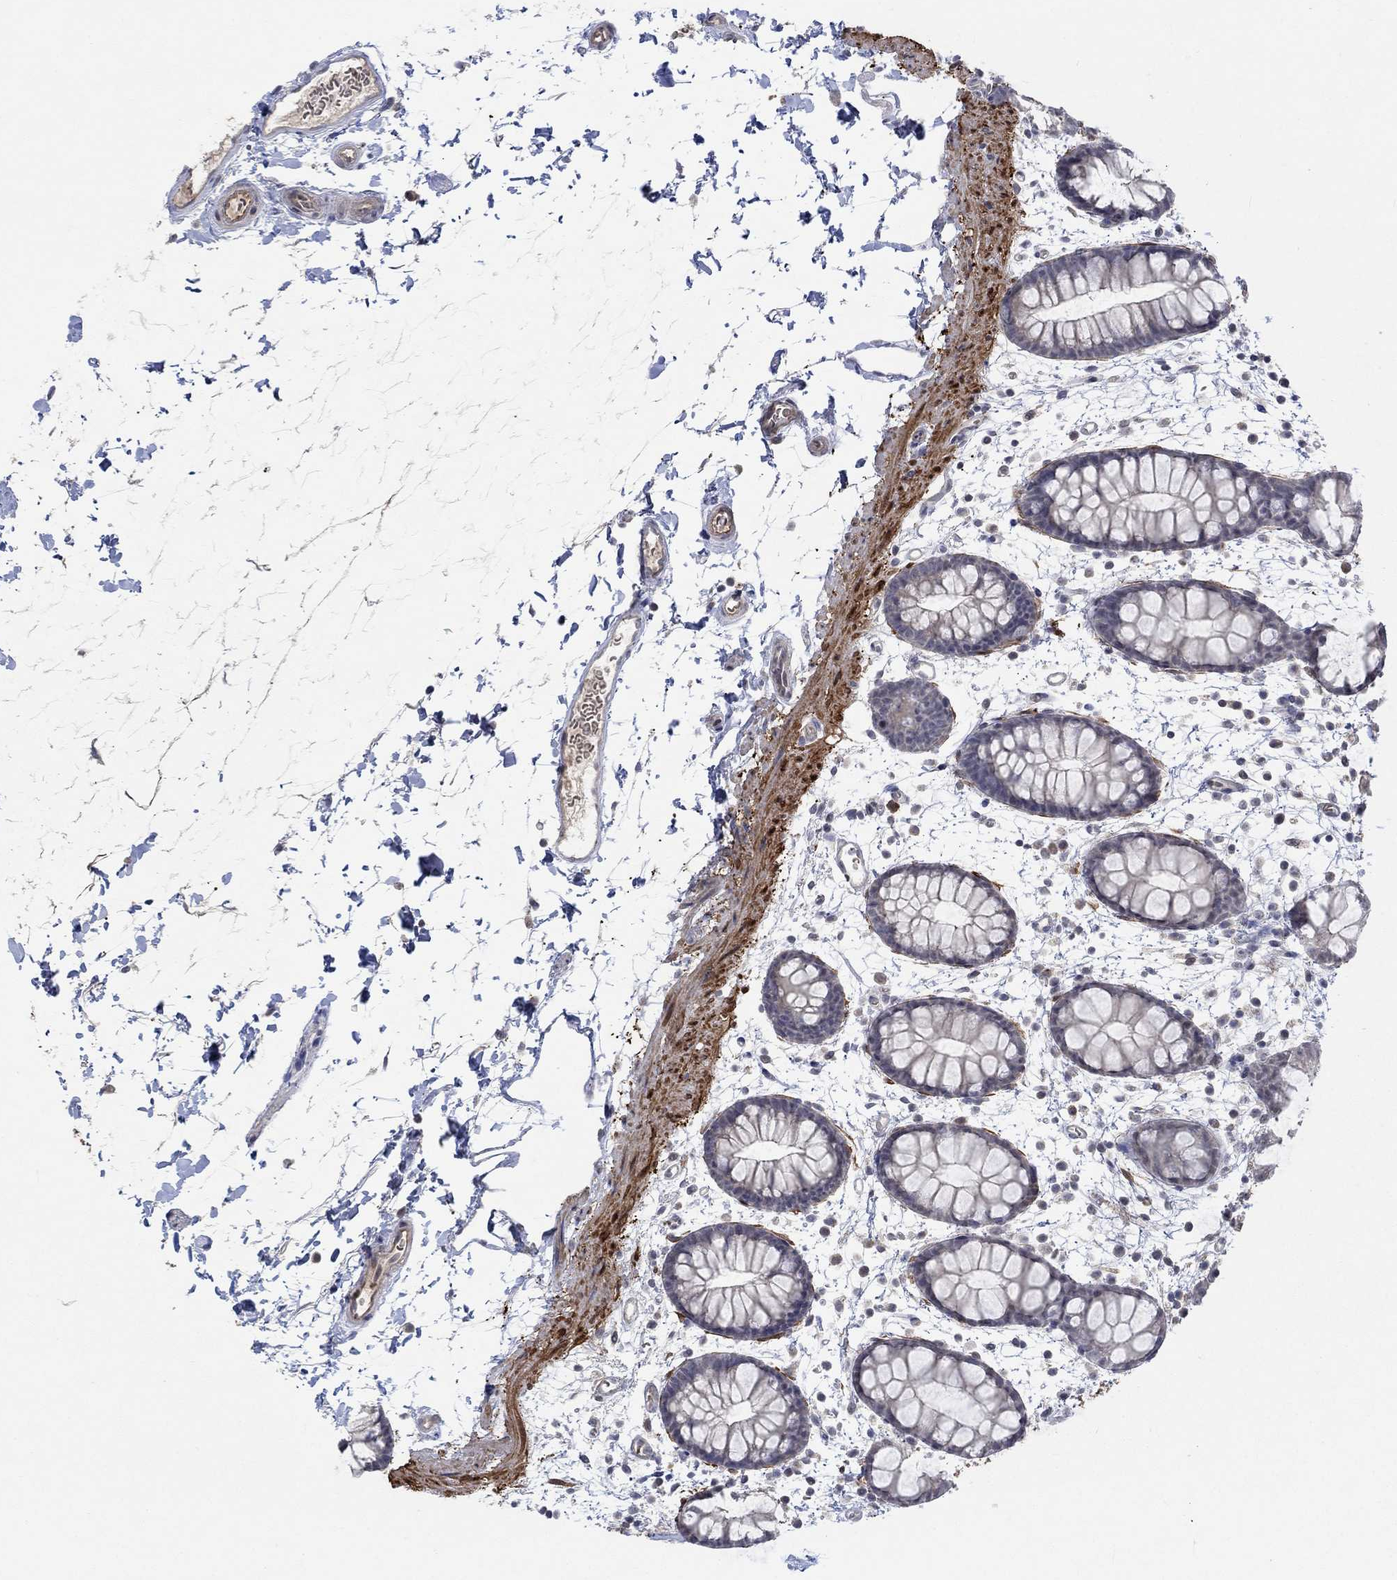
{"staining": {"intensity": "negative", "quantity": "none", "location": "none"}, "tissue": "rectum", "cell_type": "Glandular cells", "image_type": "normal", "snomed": [{"axis": "morphology", "description": "Normal tissue, NOS"}, {"axis": "topography", "description": "Rectum"}], "caption": "IHC histopathology image of unremarkable rectum: human rectum stained with DAB demonstrates no significant protein positivity in glandular cells. (DAB (3,3'-diaminobenzidine) immunohistochemistry with hematoxylin counter stain).", "gene": "TGM2", "patient": {"sex": "male", "age": 57}}